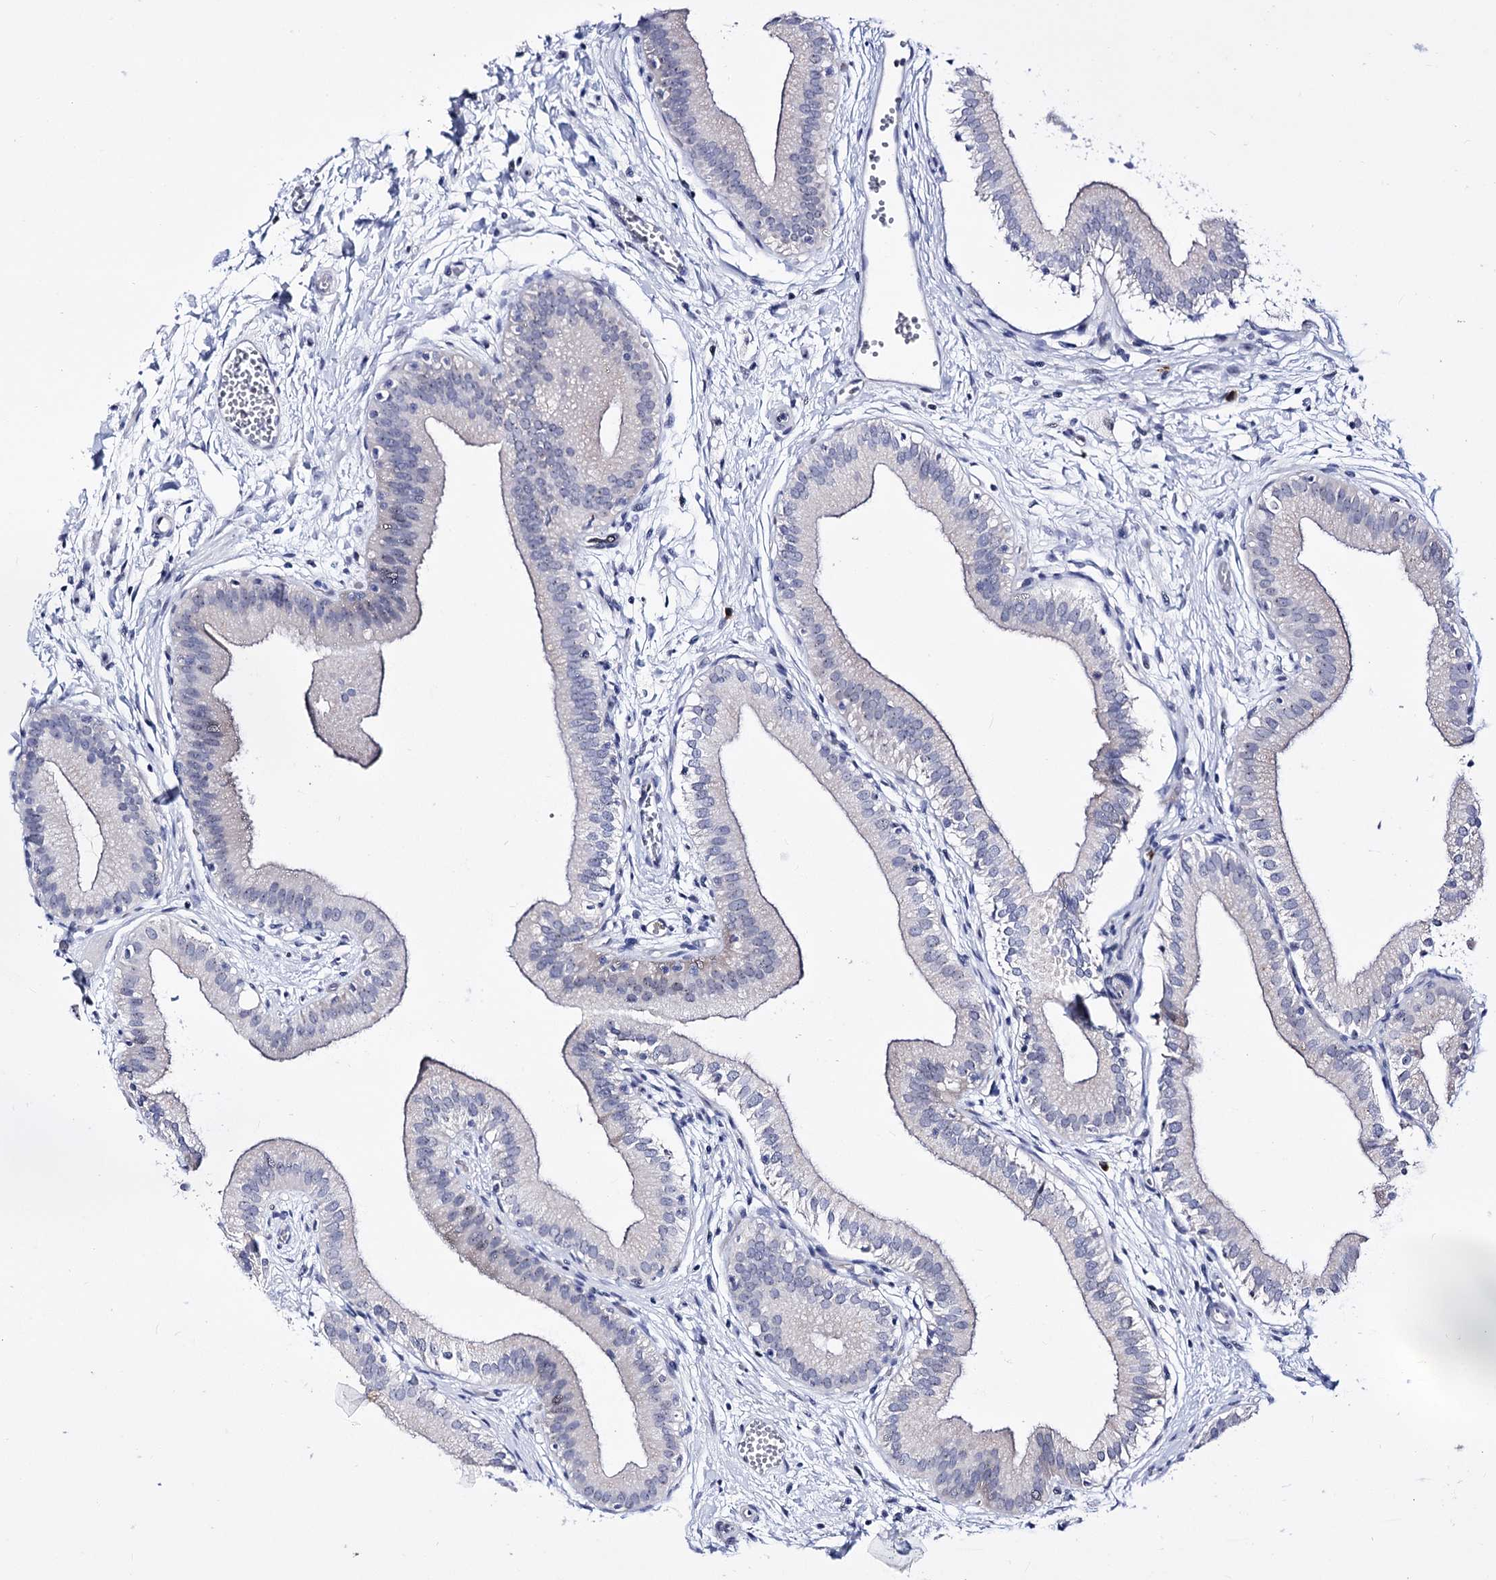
{"staining": {"intensity": "moderate", "quantity": "<25%", "location": "nuclear"}, "tissue": "gallbladder", "cell_type": "Glandular cells", "image_type": "normal", "snomed": [{"axis": "morphology", "description": "Normal tissue, NOS"}, {"axis": "topography", "description": "Gallbladder"}], "caption": "Approximately <25% of glandular cells in unremarkable human gallbladder display moderate nuclear protein positivity as visualized by brown immunohistochemical staining.", "gene": "PCGF5", "patient": {"sex": "male", "age": 55}}